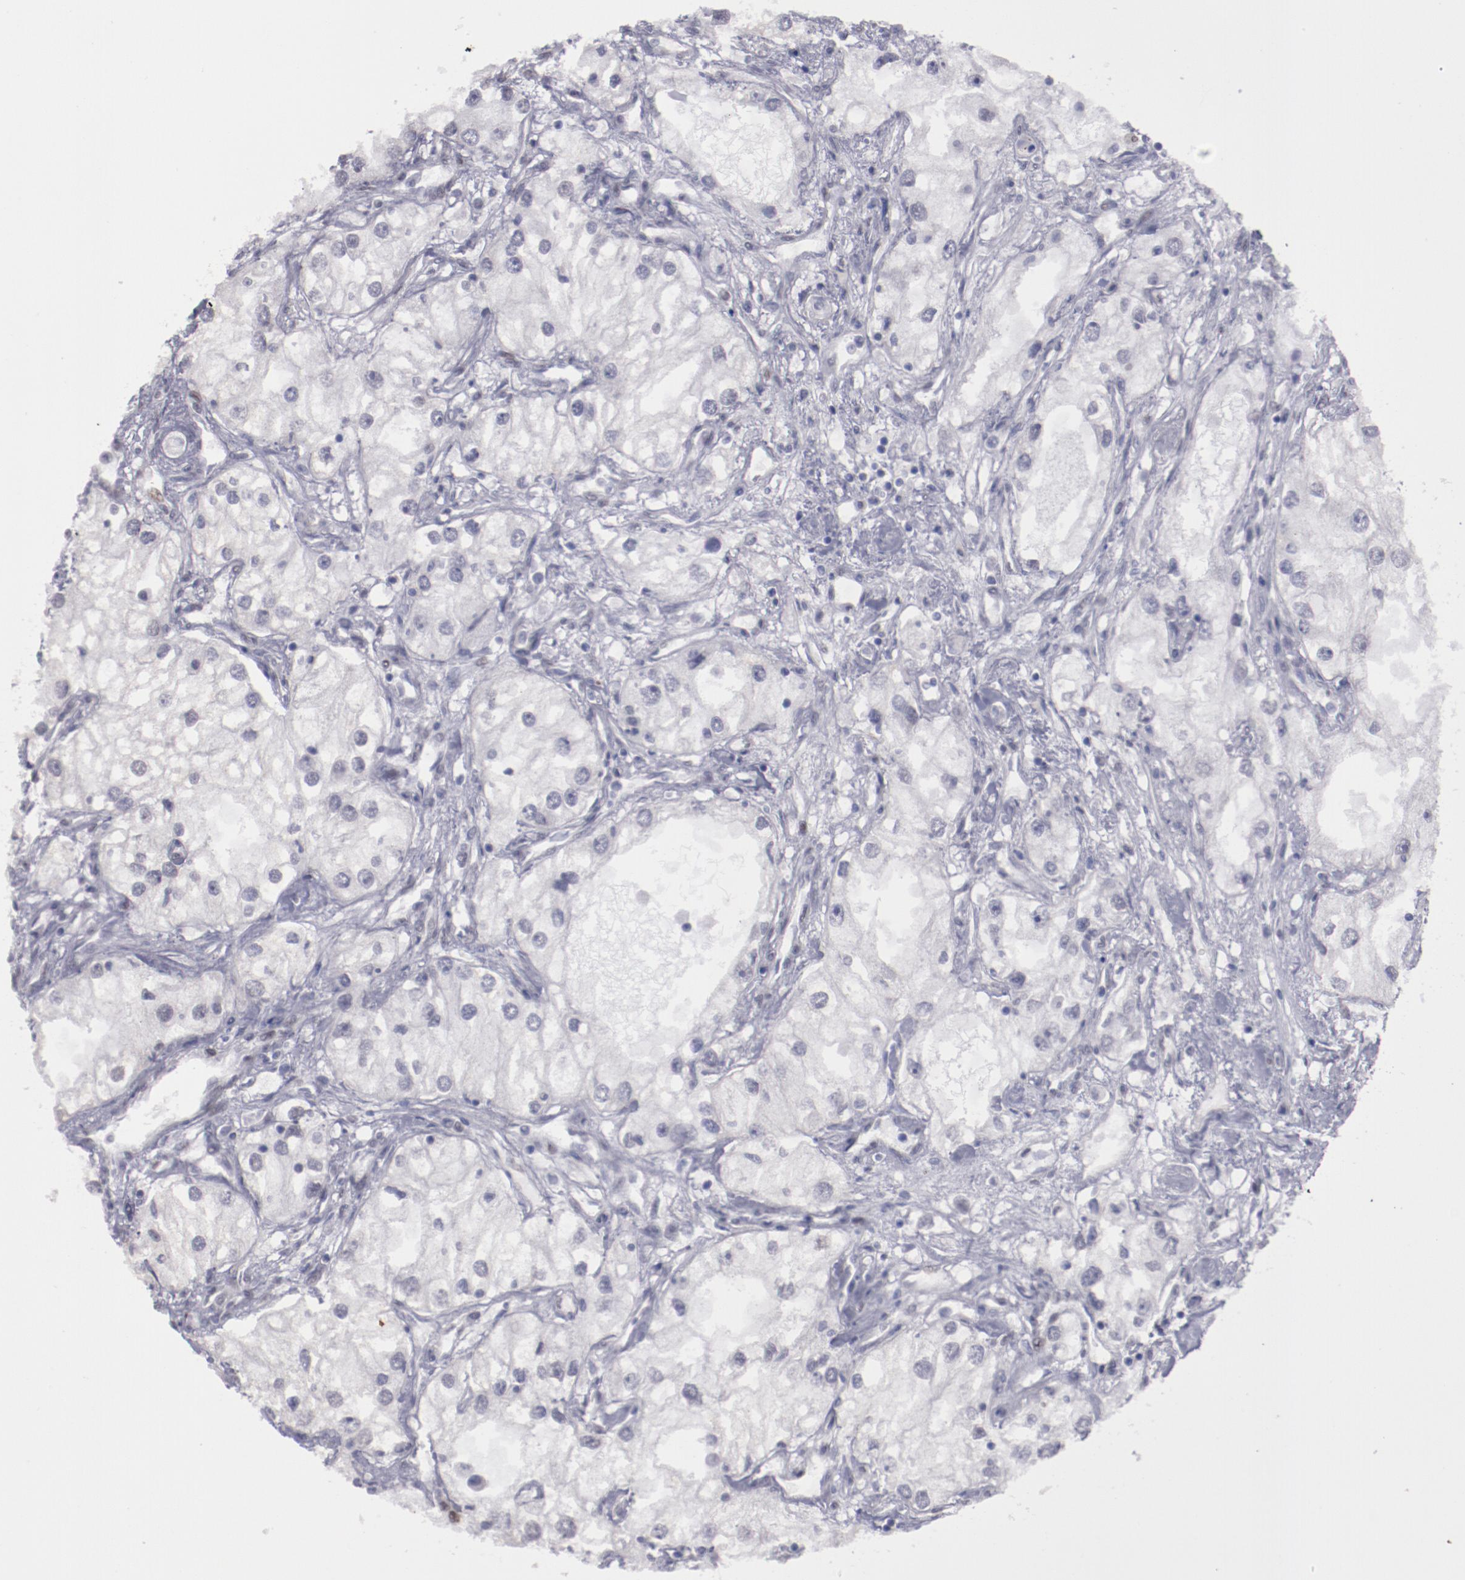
{"staining": {"intensity": "negative", "quantity": "none", "location": "none"}, "tissue": "renal cancer", "cell_type": "Tumor cells", "image_type": "cancer", "snomed": [{"axis": "morphology", "description": "Adenocarcinoma, NOS"}, {"axis": "topography", "description": "Kidney"}], "caption": "DAB immunohistochemical staining of renal cancer (adenocarcinoma) reveals no significant expression in tumor cells.", "gene": "IRF4", "patient": {"sex": "male", "age": 57}}